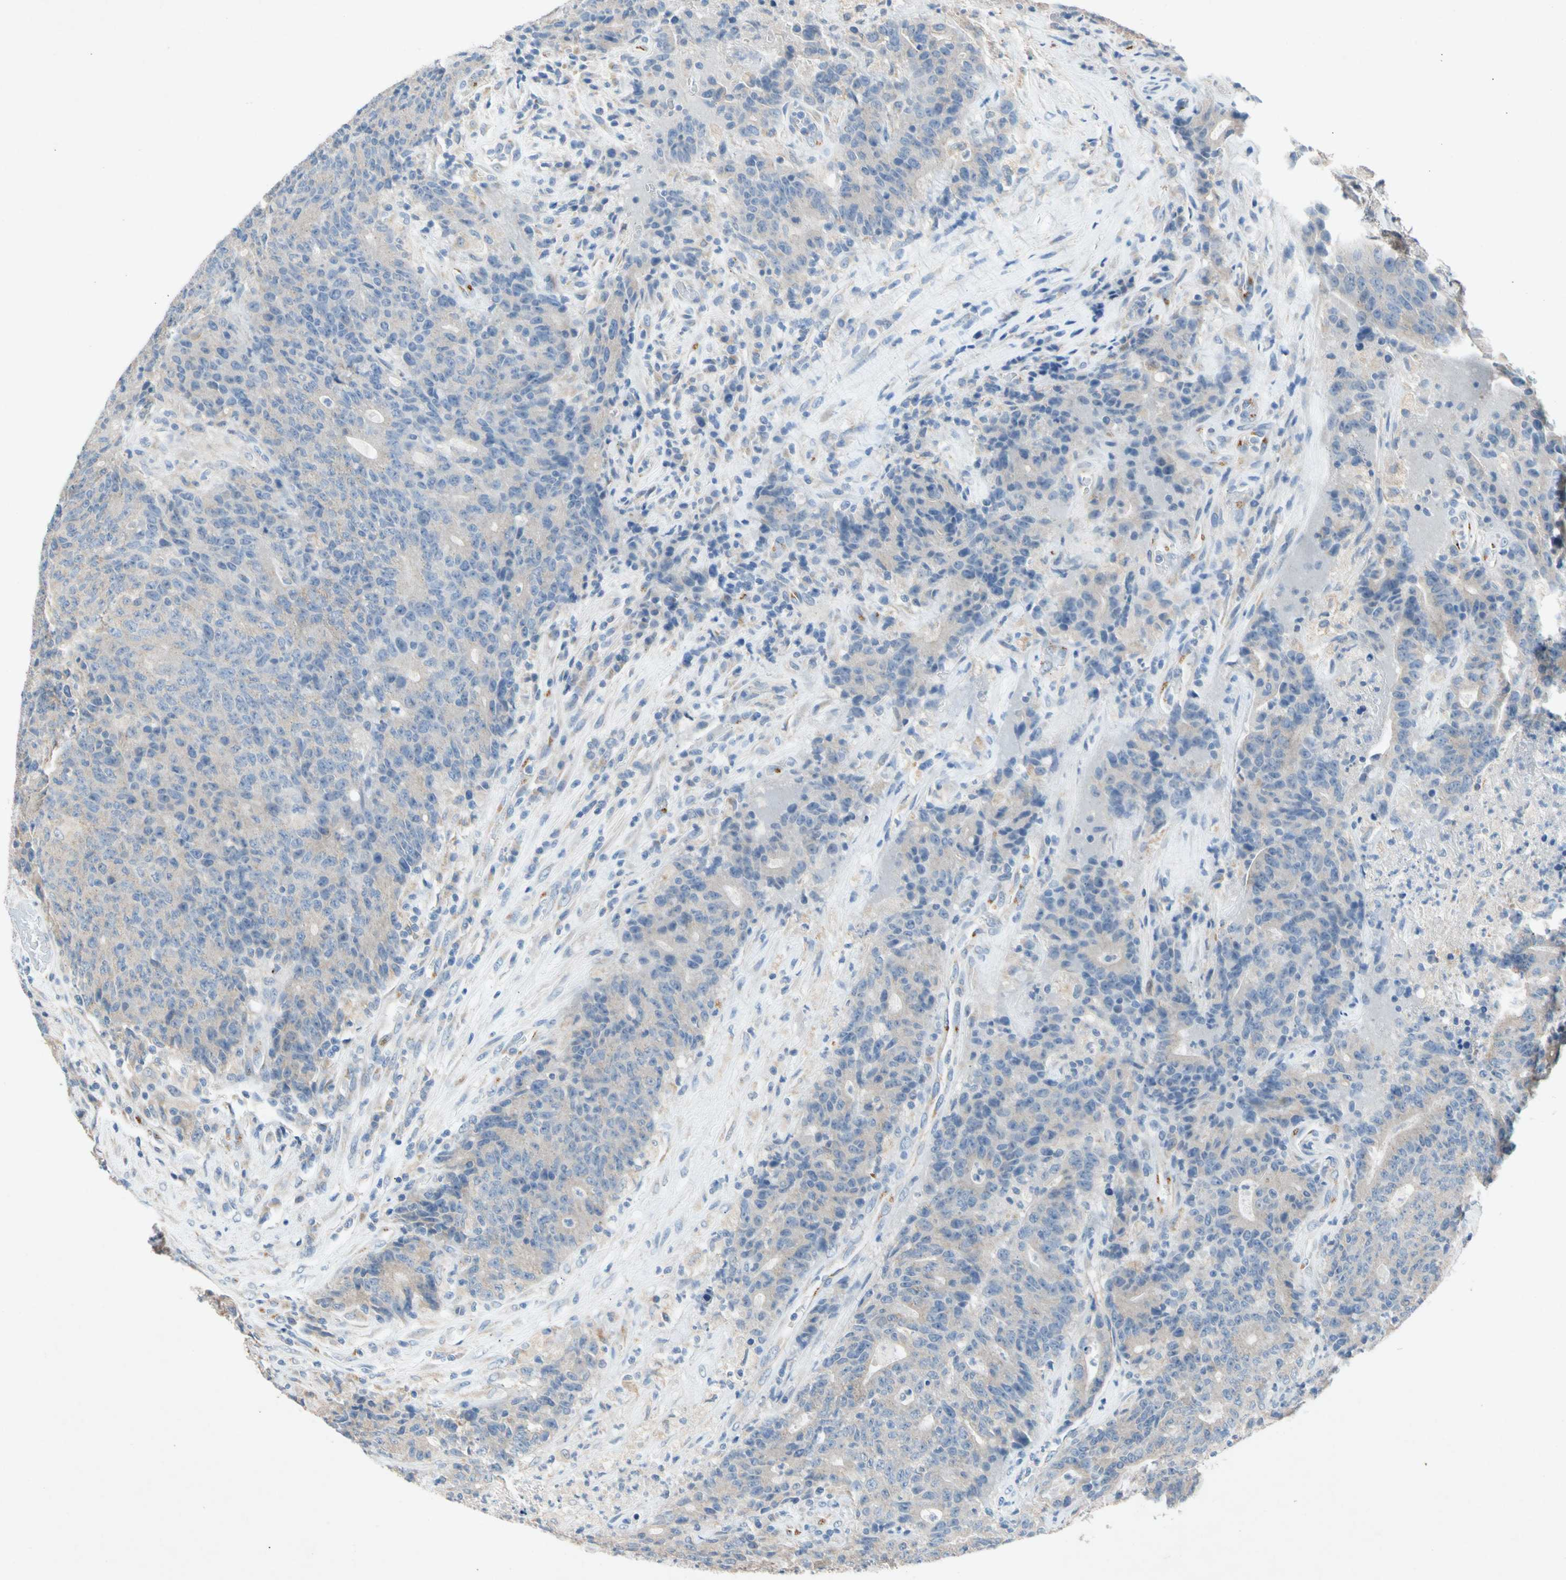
{"staining": {"intensity": "weak", "quantity": "25%-75%", "location": "cytoplasmic/membranous"}, "tissue": "colorectal cancer", "cell_type": "Tumor cells", "image_type": "cancer", "snomed": [{"axis": "morphology", "description": "Normal tissue, NOS"}, {"axis": "morphology", "description": "Adenocarcinoma, NOS"}, {"axis": "topography", "description": "Colon"}], "caption": "Immunohistochemical staining of human colorectal cancer (adenocarcinoma) shows weak cytoplasmic/membranous protein positivity in approximately 25%-75% of tumor cells.", "gene": "GASK1B", "patient": {"sex": "female", "age": 75}}